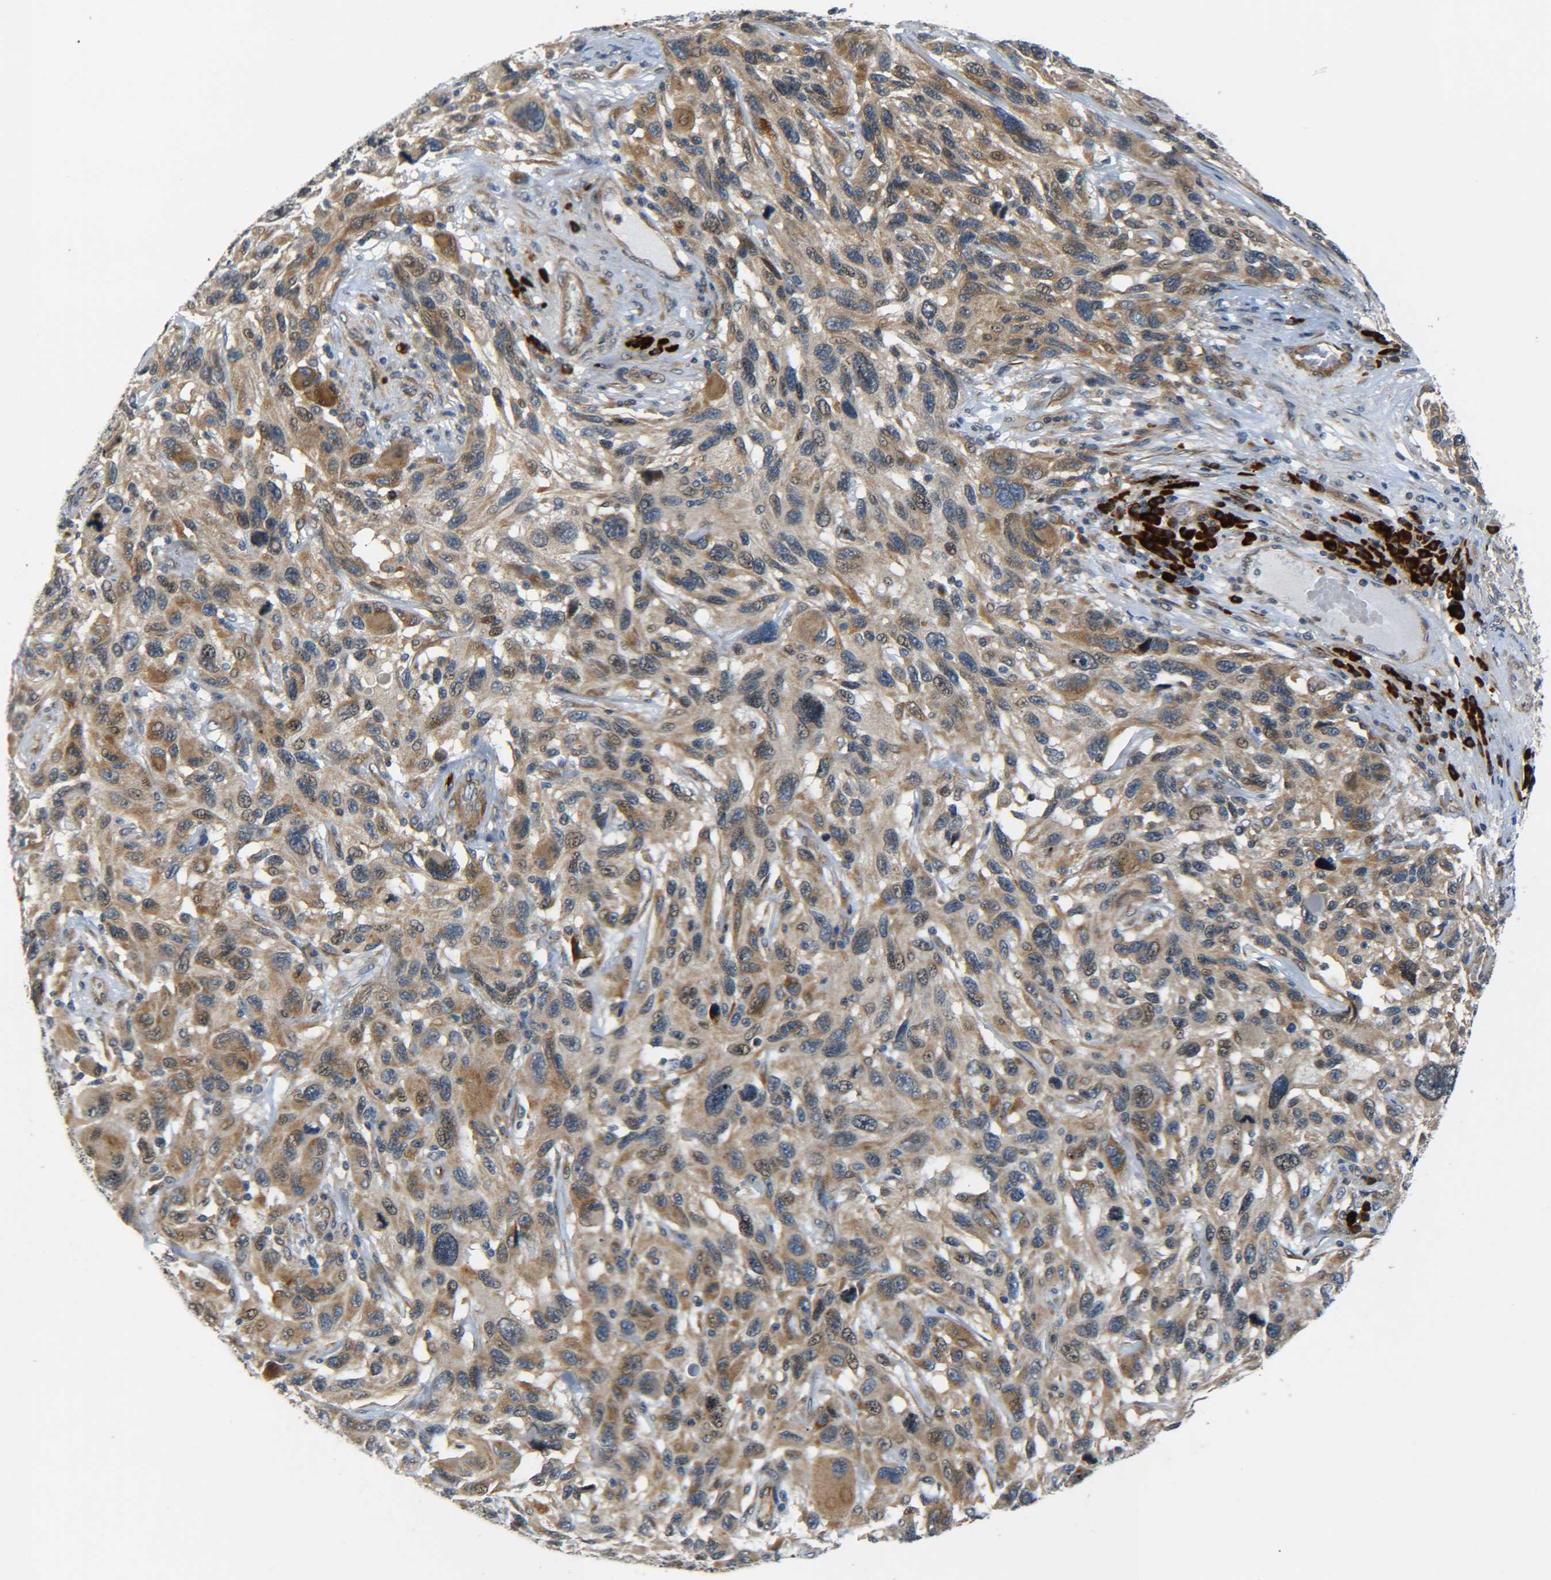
{"staining": {"intensity": "moderate", "quantity": ">75%", "location": "cytoplasmic/membranous"}, "tissue": "melanoma", "cell_type": "Tumor cells", "image_type": "cancer", "snomed": [{"axis": "morphology", "description": "Malignant melanoma, NOS"}, {"axis": "topography", "description": "Skin"}], "caption": "A micrograph showing moderate cytoplasmic/membranous positivity in approximately >75% of tumor cells in melanoma, as visualized by brown immunohistochemical staining.", "gene": "MEIS1", "patient": {"sex": "male", "age": 53}}